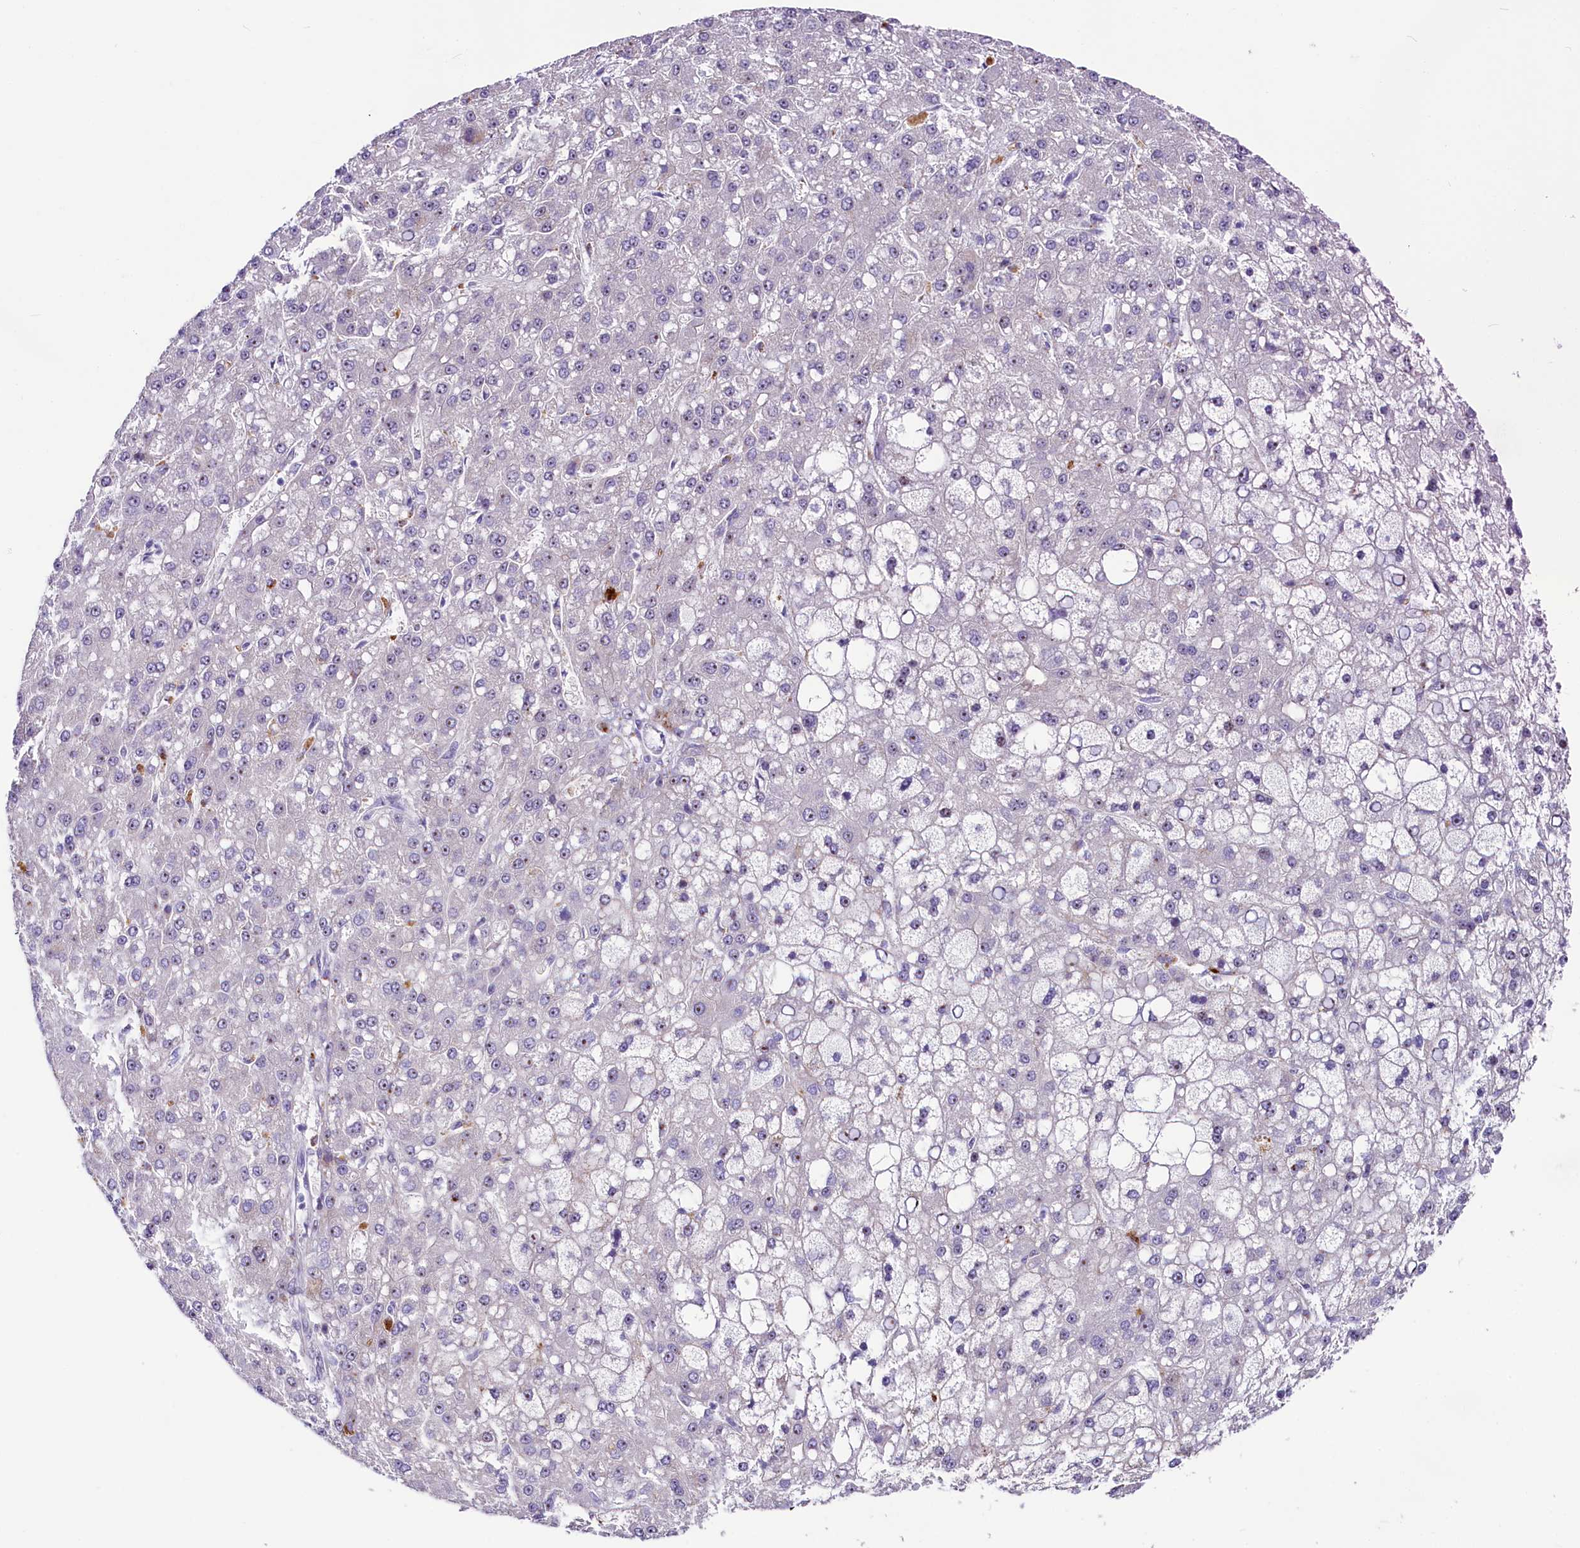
{"staining": {"intensity": "negative", "quantity": "none", "location": "none"}, "tissue": "liver cancer", "cell_type": "Tumor cells", "image_type": "cancer", "snomed": [{"axis": "morphology", "description": "Carcinoma, Hepatocellular, NOS"}, {"axis": "topography", "description": "Liver"}], "caption": "Protein analysis of hepatocellular carcinoma (liver) displays no significant expression in tumor cells.", "gene": "SH3TC2", "patient": {"sex": "male", "age": 67}}